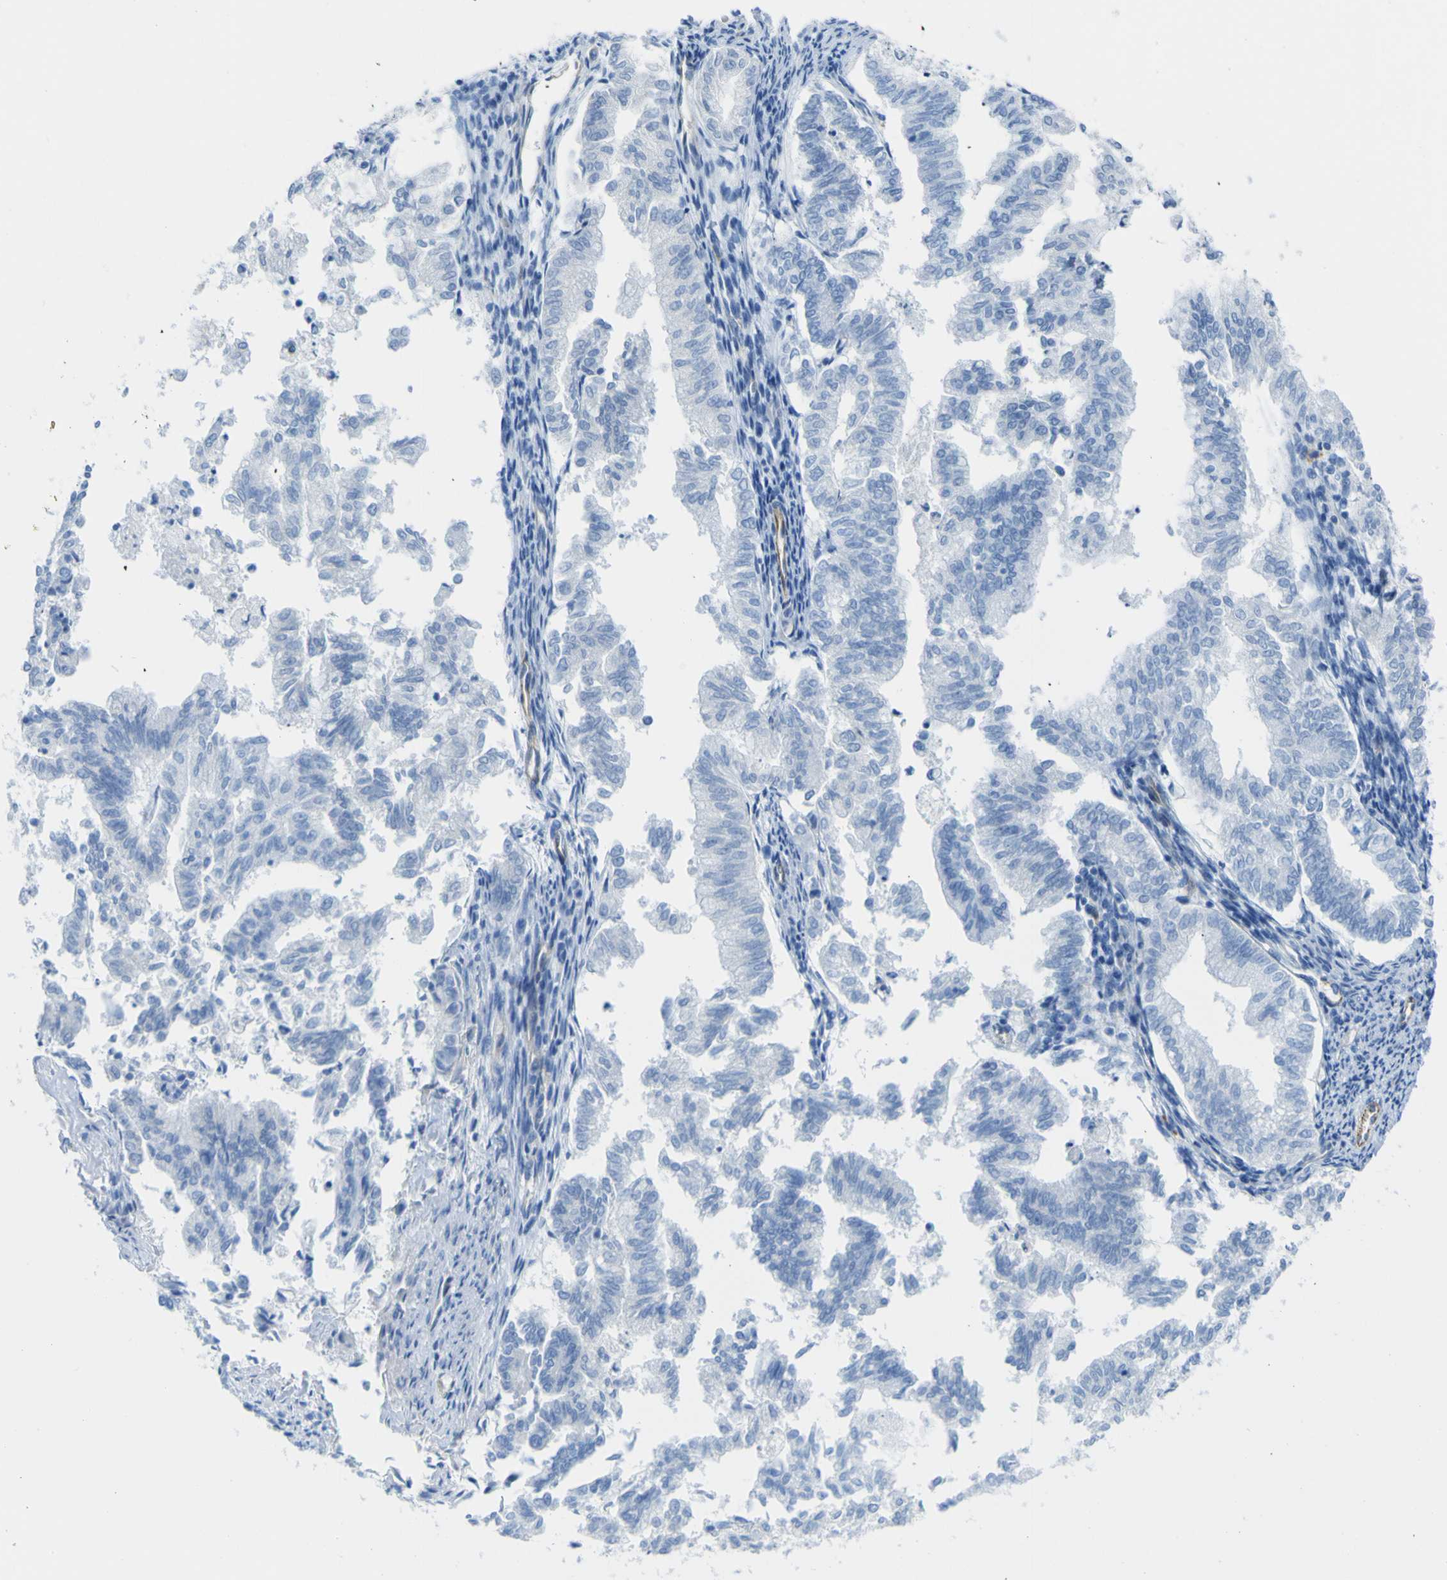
{"staining": {"intensity": "negative", "quantity": "none", "location": "none"}, "tissue": "endometrial cancer", "cell_type": "Tumor cells", "image_type": "cancer", "snomed": [{"axis": "morphology", "description": "Necrosis, NOS"}, {"axis": "morphology", "description": "Adenocarcinoma, NOS"}, {"axis": "topography", "description": "Endometrium"}], "caption": "Tumor cells show no significant expression in adenocarcinoma (endometrial). (DAB (3,3'-diaminobenzidine) immunohistochemistry, high magnification).", "gene": "CD93", "patient": {"sex": "female", "age": 79}}